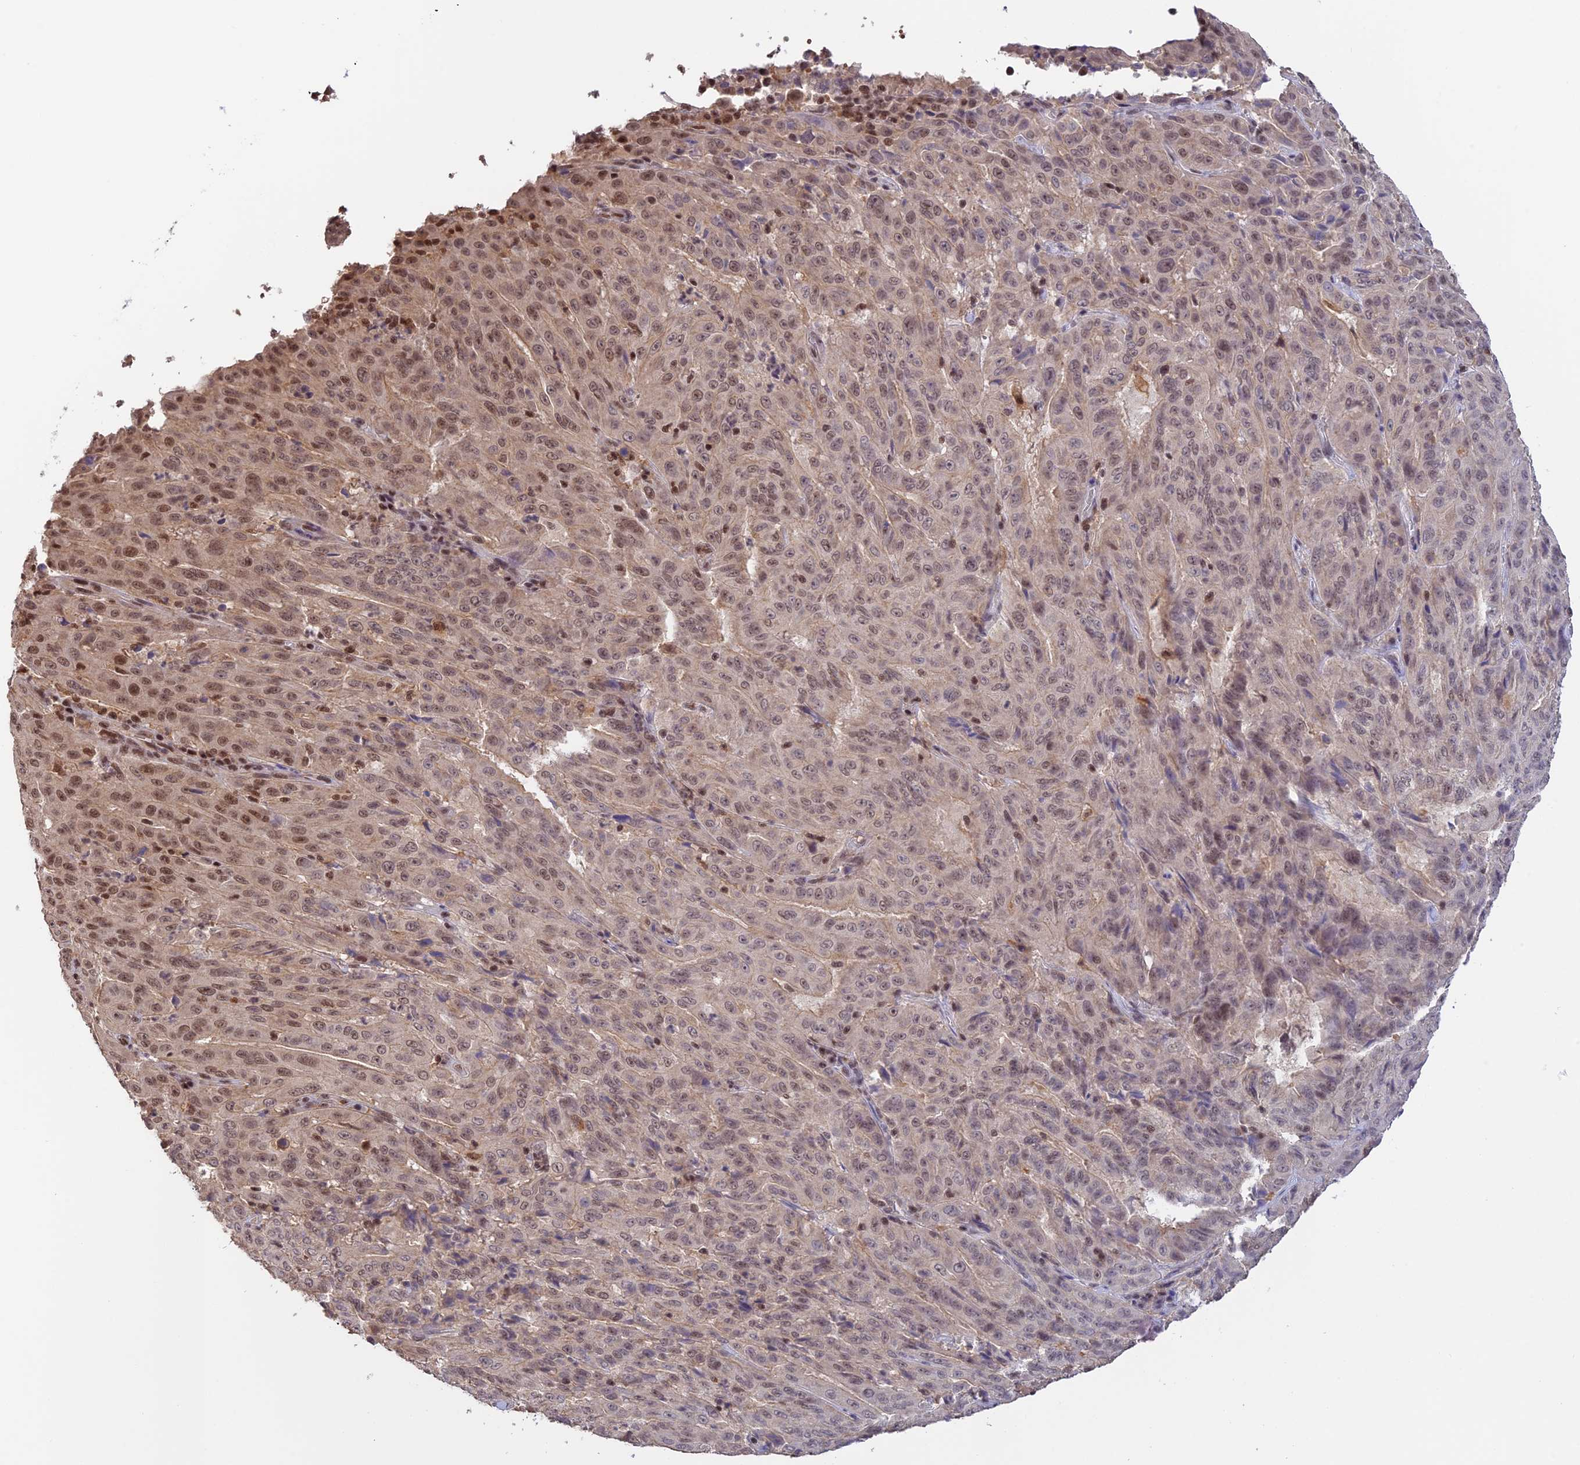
{"staining": {"intensity": "moderate", "quantity": "25%-75%", "location": "nuclear"}, "tissue": "pancreatic cancer", "cell_type": "Tumor cells", "image_type": "cancer", "snomed": [{"axis": "morphology", "description": "Adenocarcinoma, NOS"}, {"axis": "topography", "description": "Pancreas"}], "caption": "This is a photomicrograph of immunohistochemistry staining of pancreatic cancer, which shows moderate staining in the nuclear of tumor cells.", "gene": "THAP11", "patient": {"sex": "male", "age": 63}}